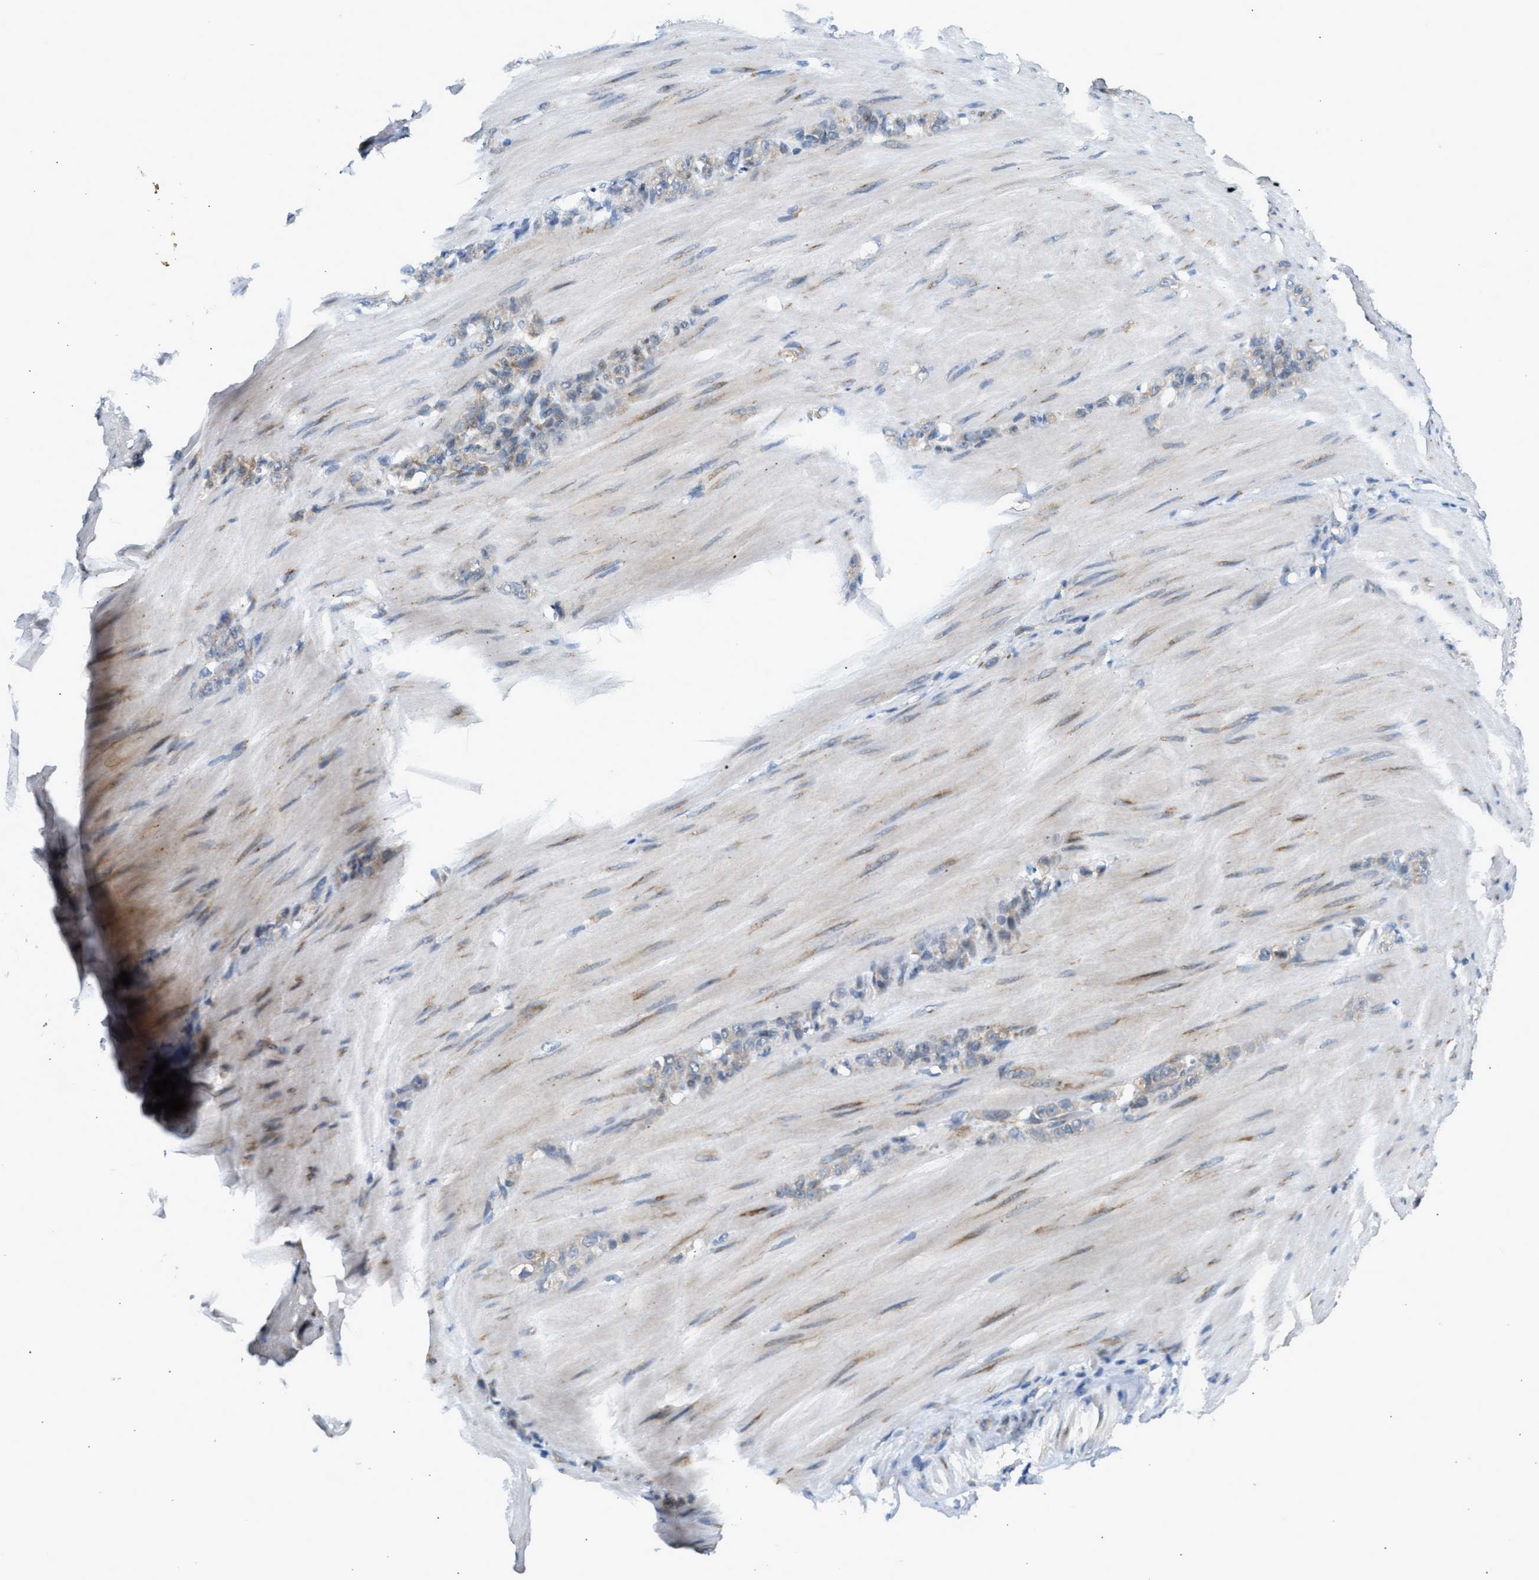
{"staining": {"intensity": "weak", "quantity": ">75%", "location": "cytoplasmic/membranous"}, "tissue": "stomach cancer", "cell_type": "Tumor cells", "image_type": "cancer", "snomed": [{"axis": "morphology", "description": "Normal tissue, NOS"}, {"axis": "morphology", "description": "Adenocarcinoma, NOS"}, {"axis": "topography", "description": "Stomach"}], "caption": "Stomach adenocarcinoma stained for a protein displays weak cytoplasmic/membranous positivity in tumor cells.", "gene": "KCNC2", "patient": {"sex": "male", "age": 82}}